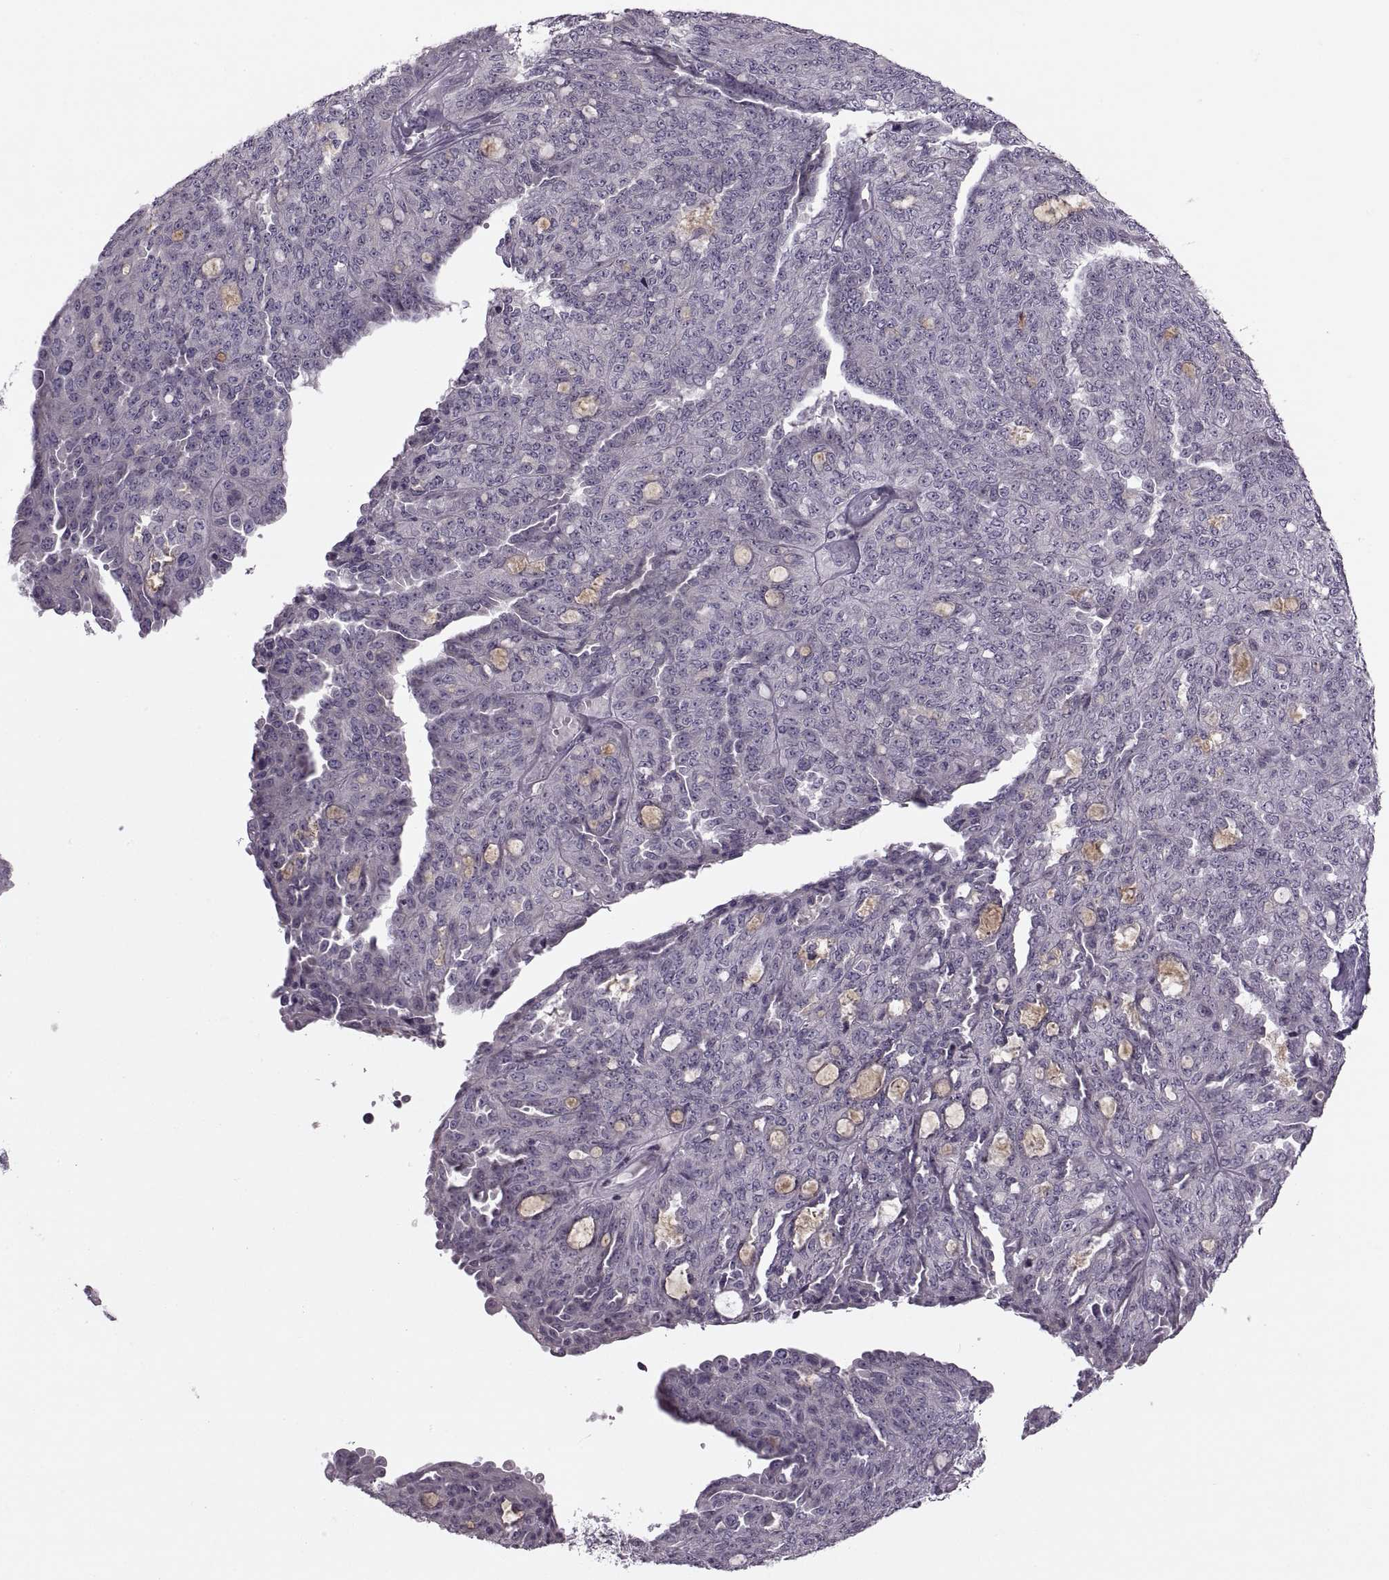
{"staining": {"intensity": "negative", "quantity": "none", "location": "none"}, "tissue": "ovarian cancer", "cell_type": "Tumor cells", "image_type": "cancer", "snomed": [{"axis": "morphology", "description": "Cystadenocarcinoma, serous, NOS"}, {"axis": "topography", "description": "Ovary"}], "caption": "This is a image of immunohistochemistry staining of ovarian serous cystadenocarcinoma, which shows no expression in tumor cells.", "gene": "H2AP", "patient": {"sex": "female", "age": 71}}